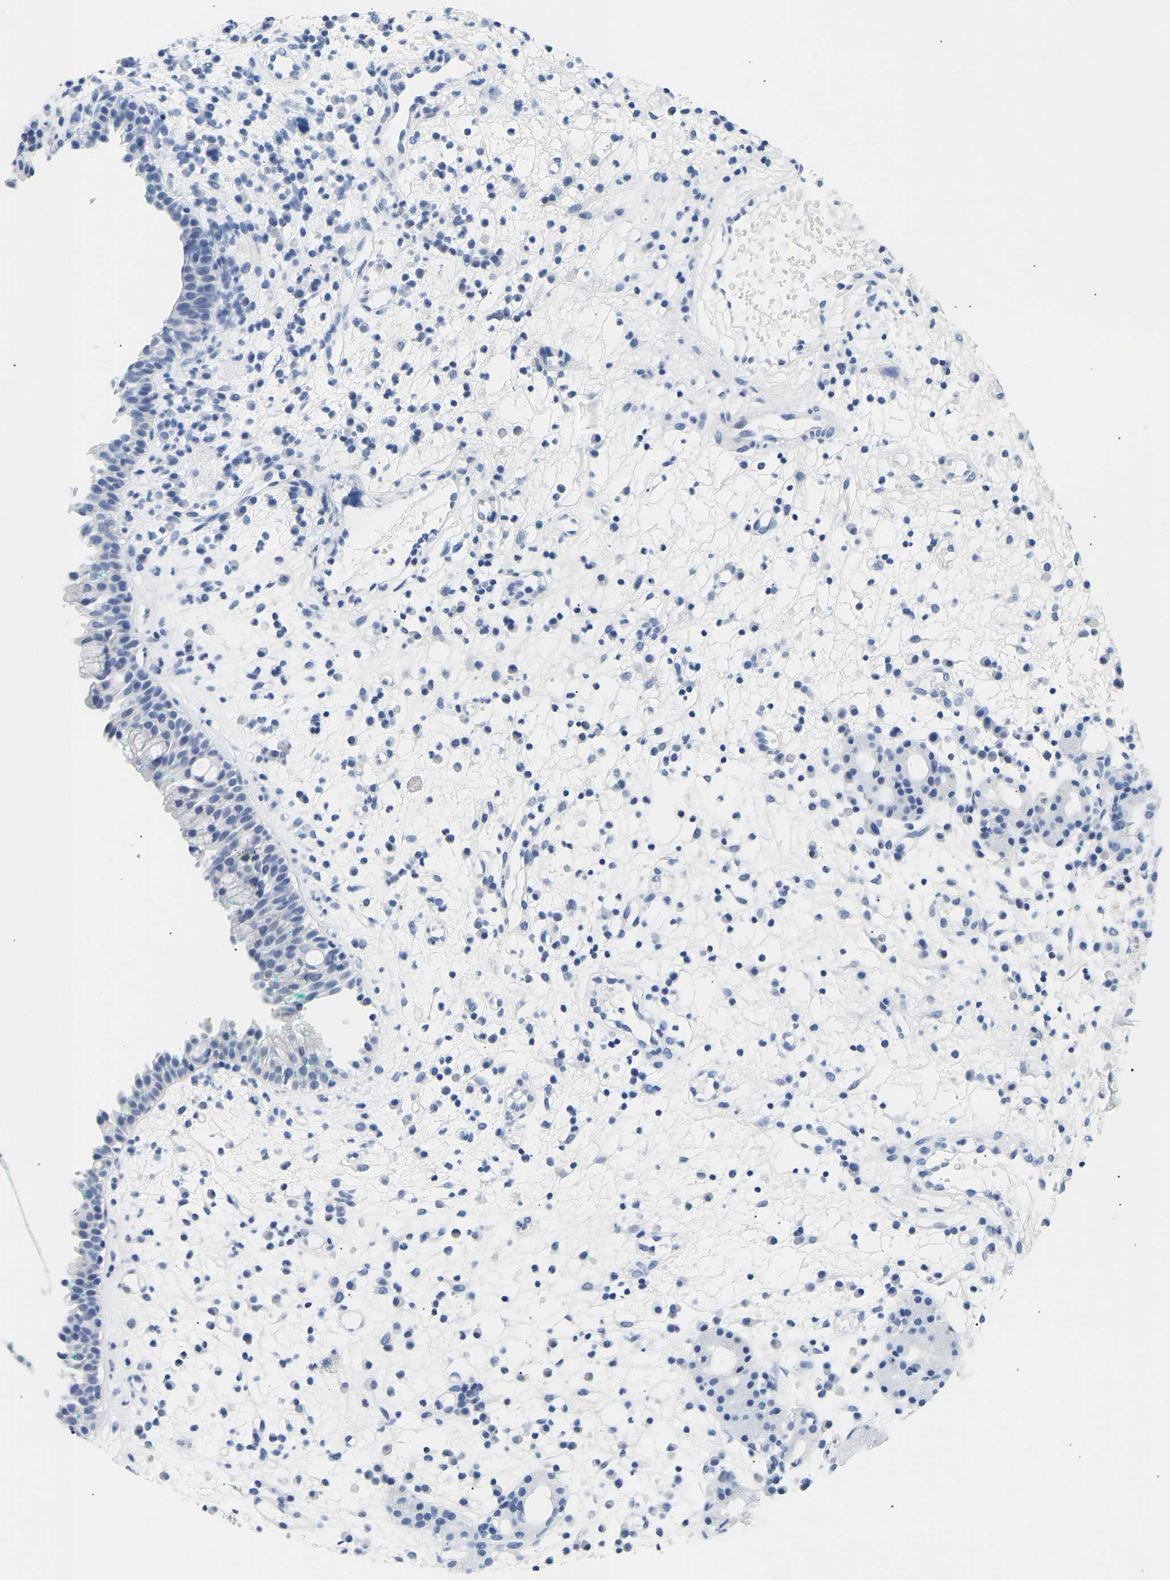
{"staining": {"intensity": "negative", "quantity": "none", "location": "none"}, "tissue": "nasopharynx", "cell_type": "Respiratory epithelial cells", "image_type": "normal", "snomed": [{"axis": "morphology", "description": "Normal tissue, NOS"}, {"axis": "morphology", "description": "Basal cell carcinoma"}, {"axis": "topography", "description": "Cartilage tissue"}, {"axis": "topography", "description": "Nasopharynx"}, {"axis": "topography", "description": "Oral tissue"}], "caption": "High power microscopy micrograph of an immunohistochemistry photomicrograph of benign nasopharynx, revealing no significant positivity in respiratory epithelial cells.", "gene": "SPINK2", "patient": {"sex": "female", "age": 77}}